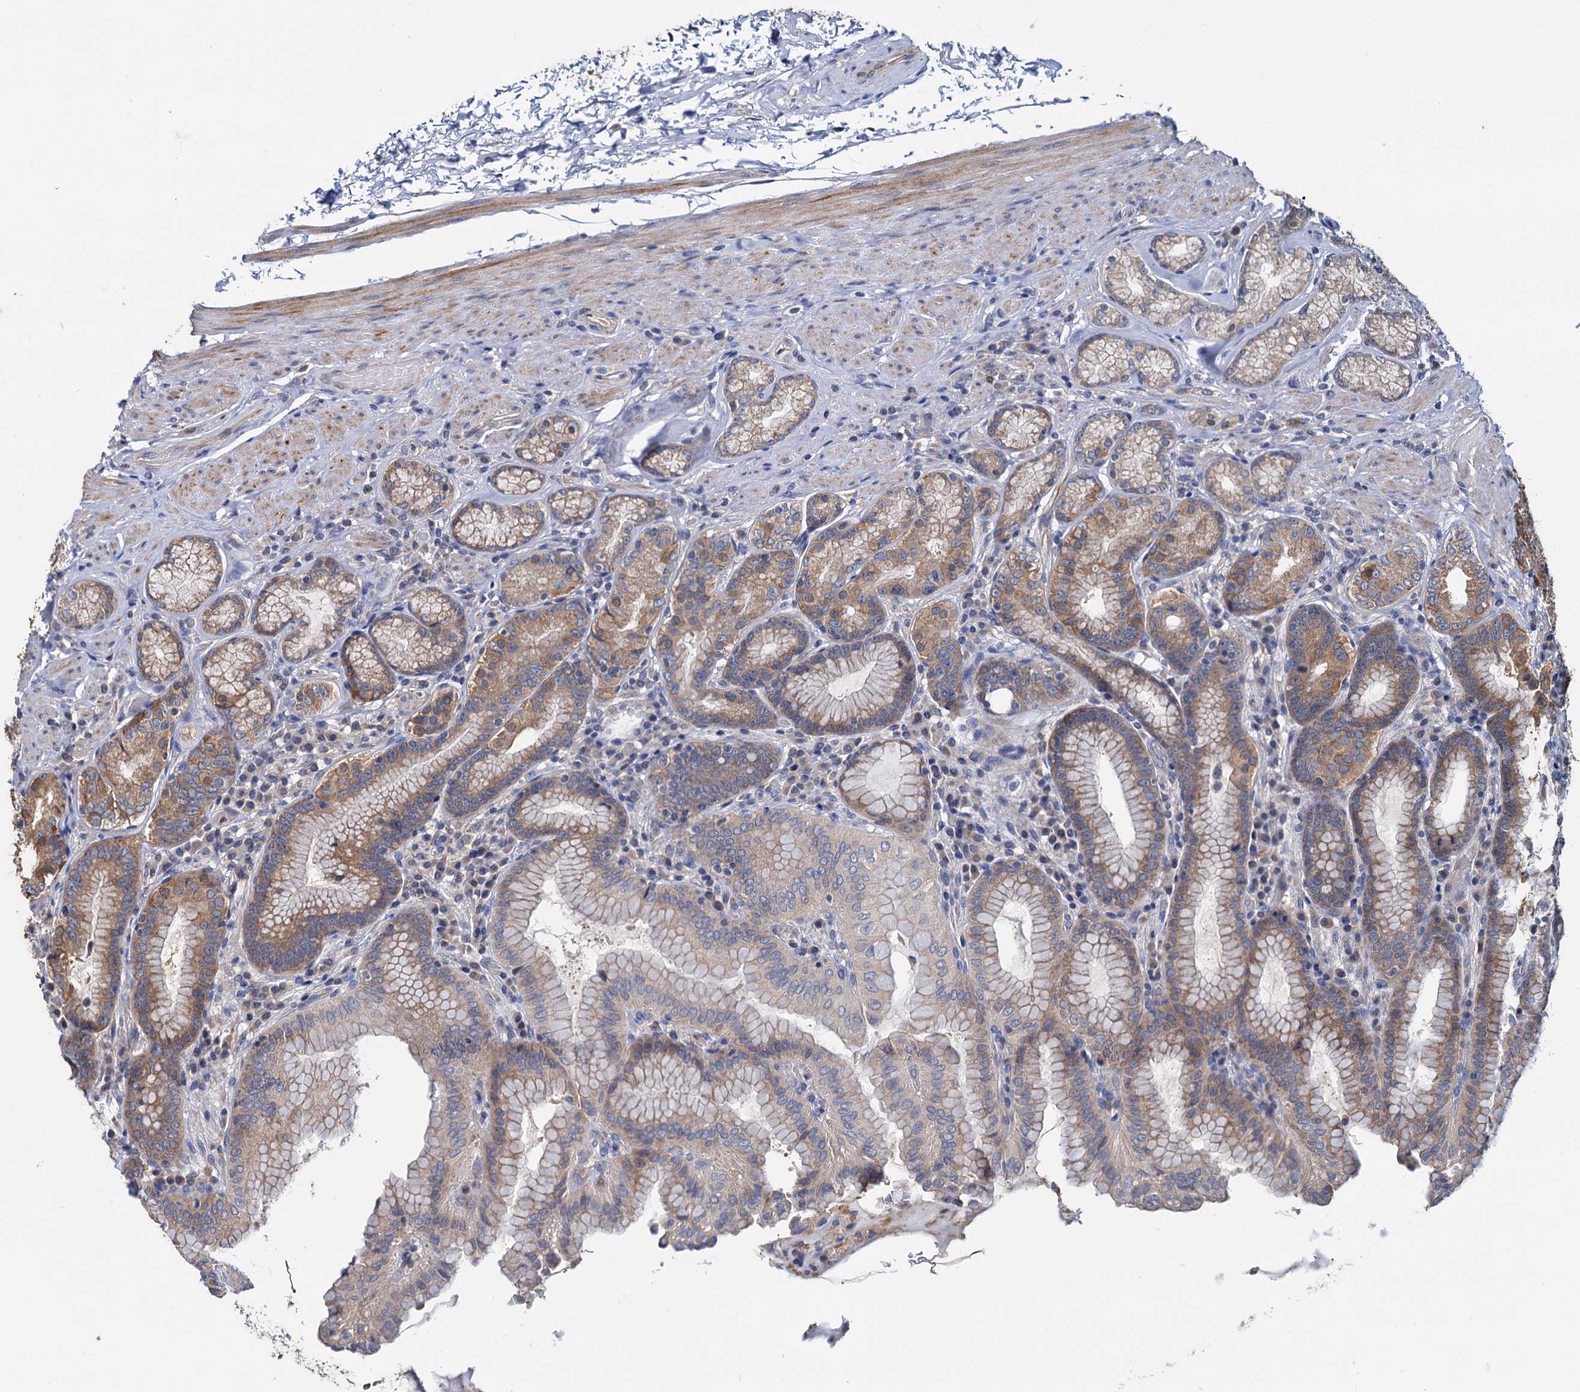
{"staining": {"intensity": "moderate", "quantity": ">75%", "location": "cytoplasmic/membranous"}, "tissue": "stomach", "cell_type": "Glandular cells", "image_type": "normal", "snomed": [{"axis": "morphology", "description": "Normal tissue, NOS"}, {"axis": "topography", "description": "Stomach, upper"}, {"axis": "topography", "description": "Stomach, lower"}], "caption": "The immunohistochemical stain labels moderate cytoplasmic/membranous staining in glandular cells of unremarkable stomach.", "gene": "CEP192", "patient": {"sex": "female", "age": 76}}